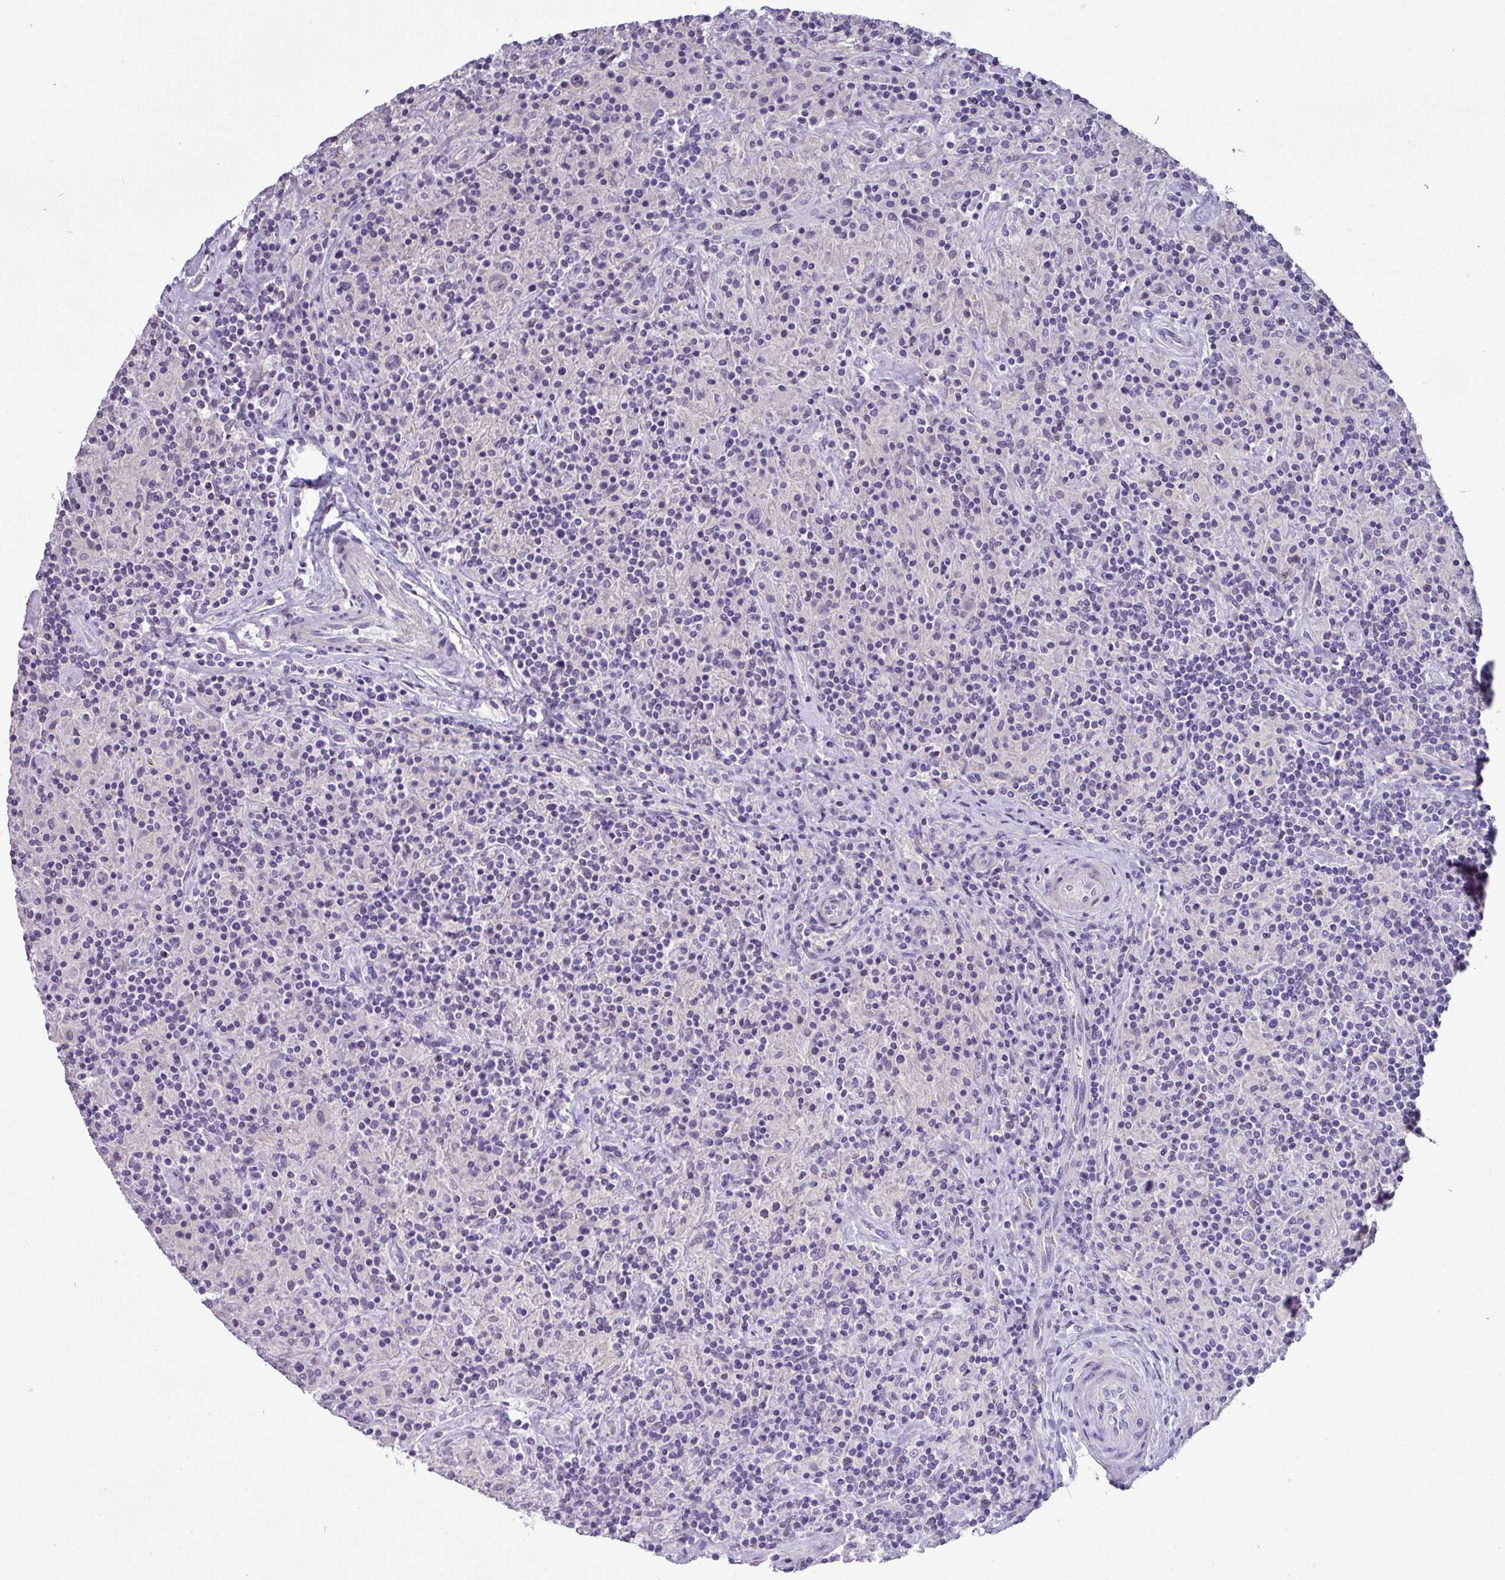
{"staining": {"intensity": "negative", "quantity": "none", "location": "none"}, "tissue": "lymphoma", "cell_type": "Tumor cells", "image_type": "cancer", "snomed": [{"axis": "morphology", "description": "Hodgkin's disease, NOS"}, {"axis": "topography", "description": "Lymph node"}], "caption": "Tumor cells are negative for protein expression in human lymphoma.", "gene": "PNLDC1", "patient": {"sex": "male", "age": 70}}